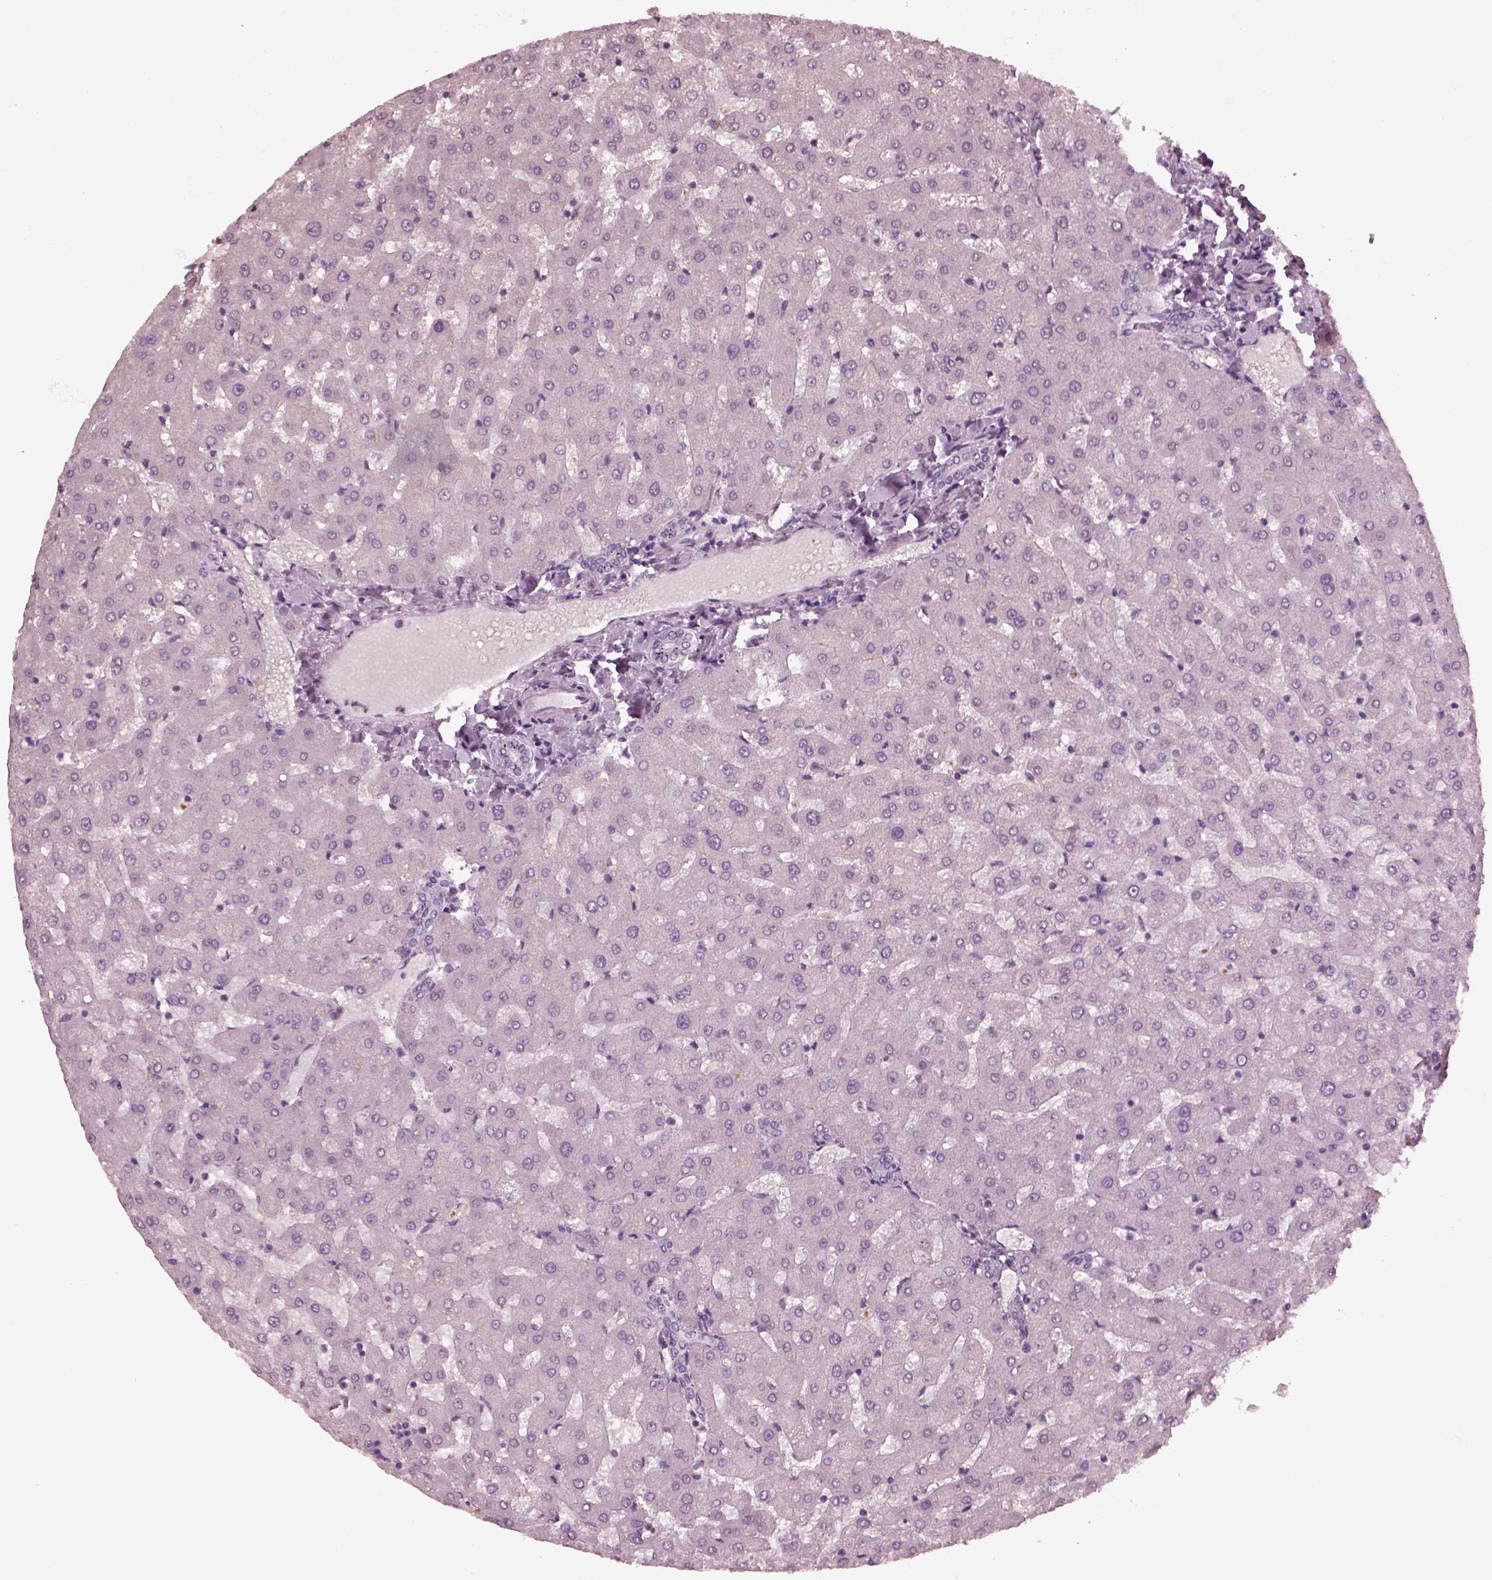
{"staining": {"intensity": "negative", "quantity": "none", "location": "none"}, "tissue": "liver", "cell_type": "Cholangiocytes", "image_type": "normal", "snomed": [{"axis": "morphology", "description": "Normal tissue, NOS"}, {"axis": "topography", "description": "Liver"}], "caption": "Cholangiocytes show no significant protein positivity in unremarkable liver.", "gene": "KRT79", "patient": {"sex": "female", "age": 50}}